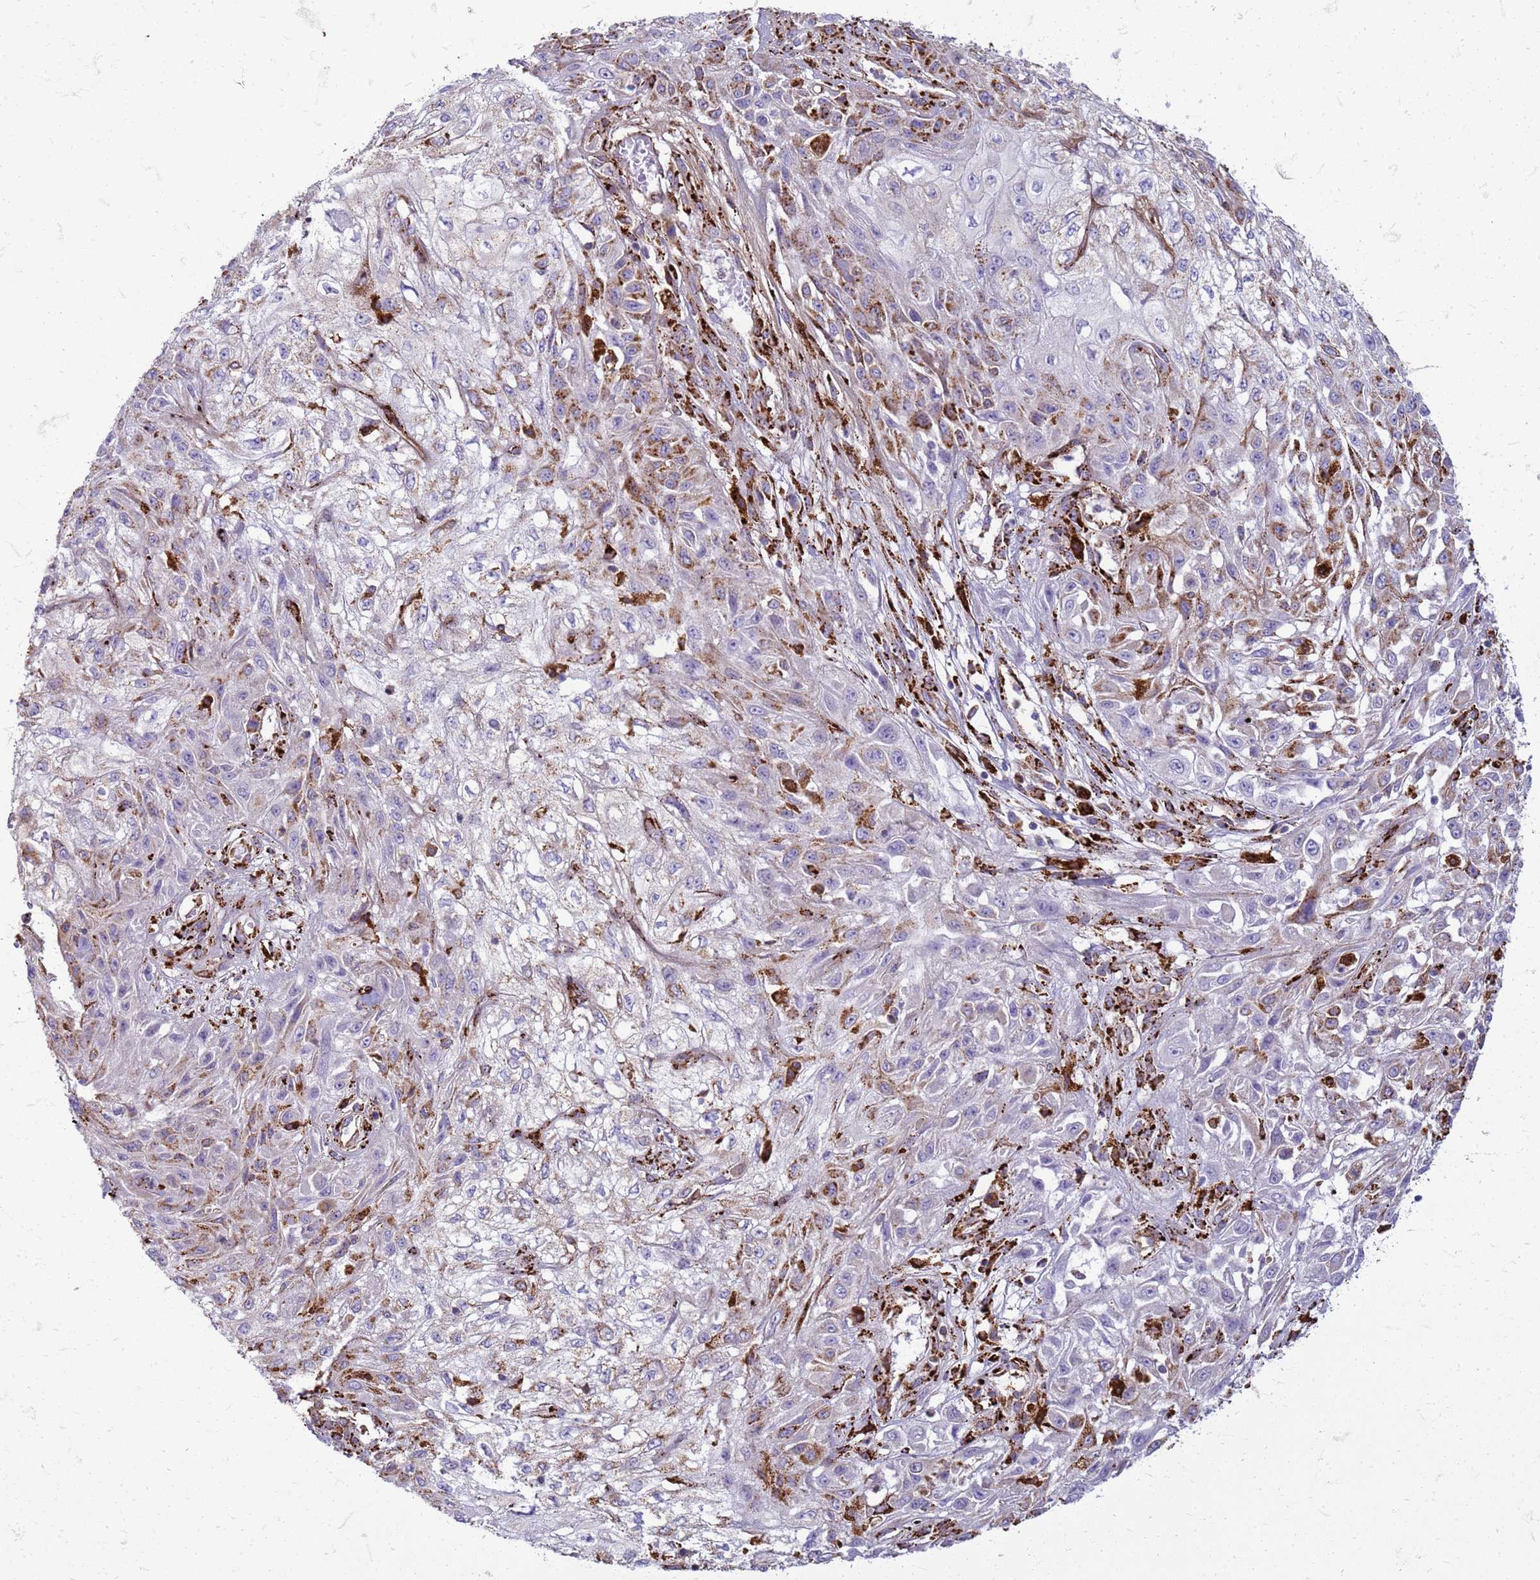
{"staining": {"intensity": "moderate", "quantity": "25%-75%", "location": "cytoplasmic/membranous"}, "tissue": "skin cancer", "cell_type": "Tumor cells", "image_type": "cancer", "snomed": [{"axis": "morphology", "description": "Squamous cell carcinoma, NOS"}, {"axis": "morphology", "description": "Squamous cell carcinoma, metastatic, NOS"}, {"axis": "topography", "description": "Skin"}, {"axis": "topography", "description": "Lymph node"}], "caption": "This photomicrograph exhibits immunohistochemistry (IHC) staining of human skin cancer, with medium moderate cytoplasmic/membranous staining in about 25%-75% of tumor cells.", "gene": "PDK3", "patient": {"sex": "male", "age": 75}}